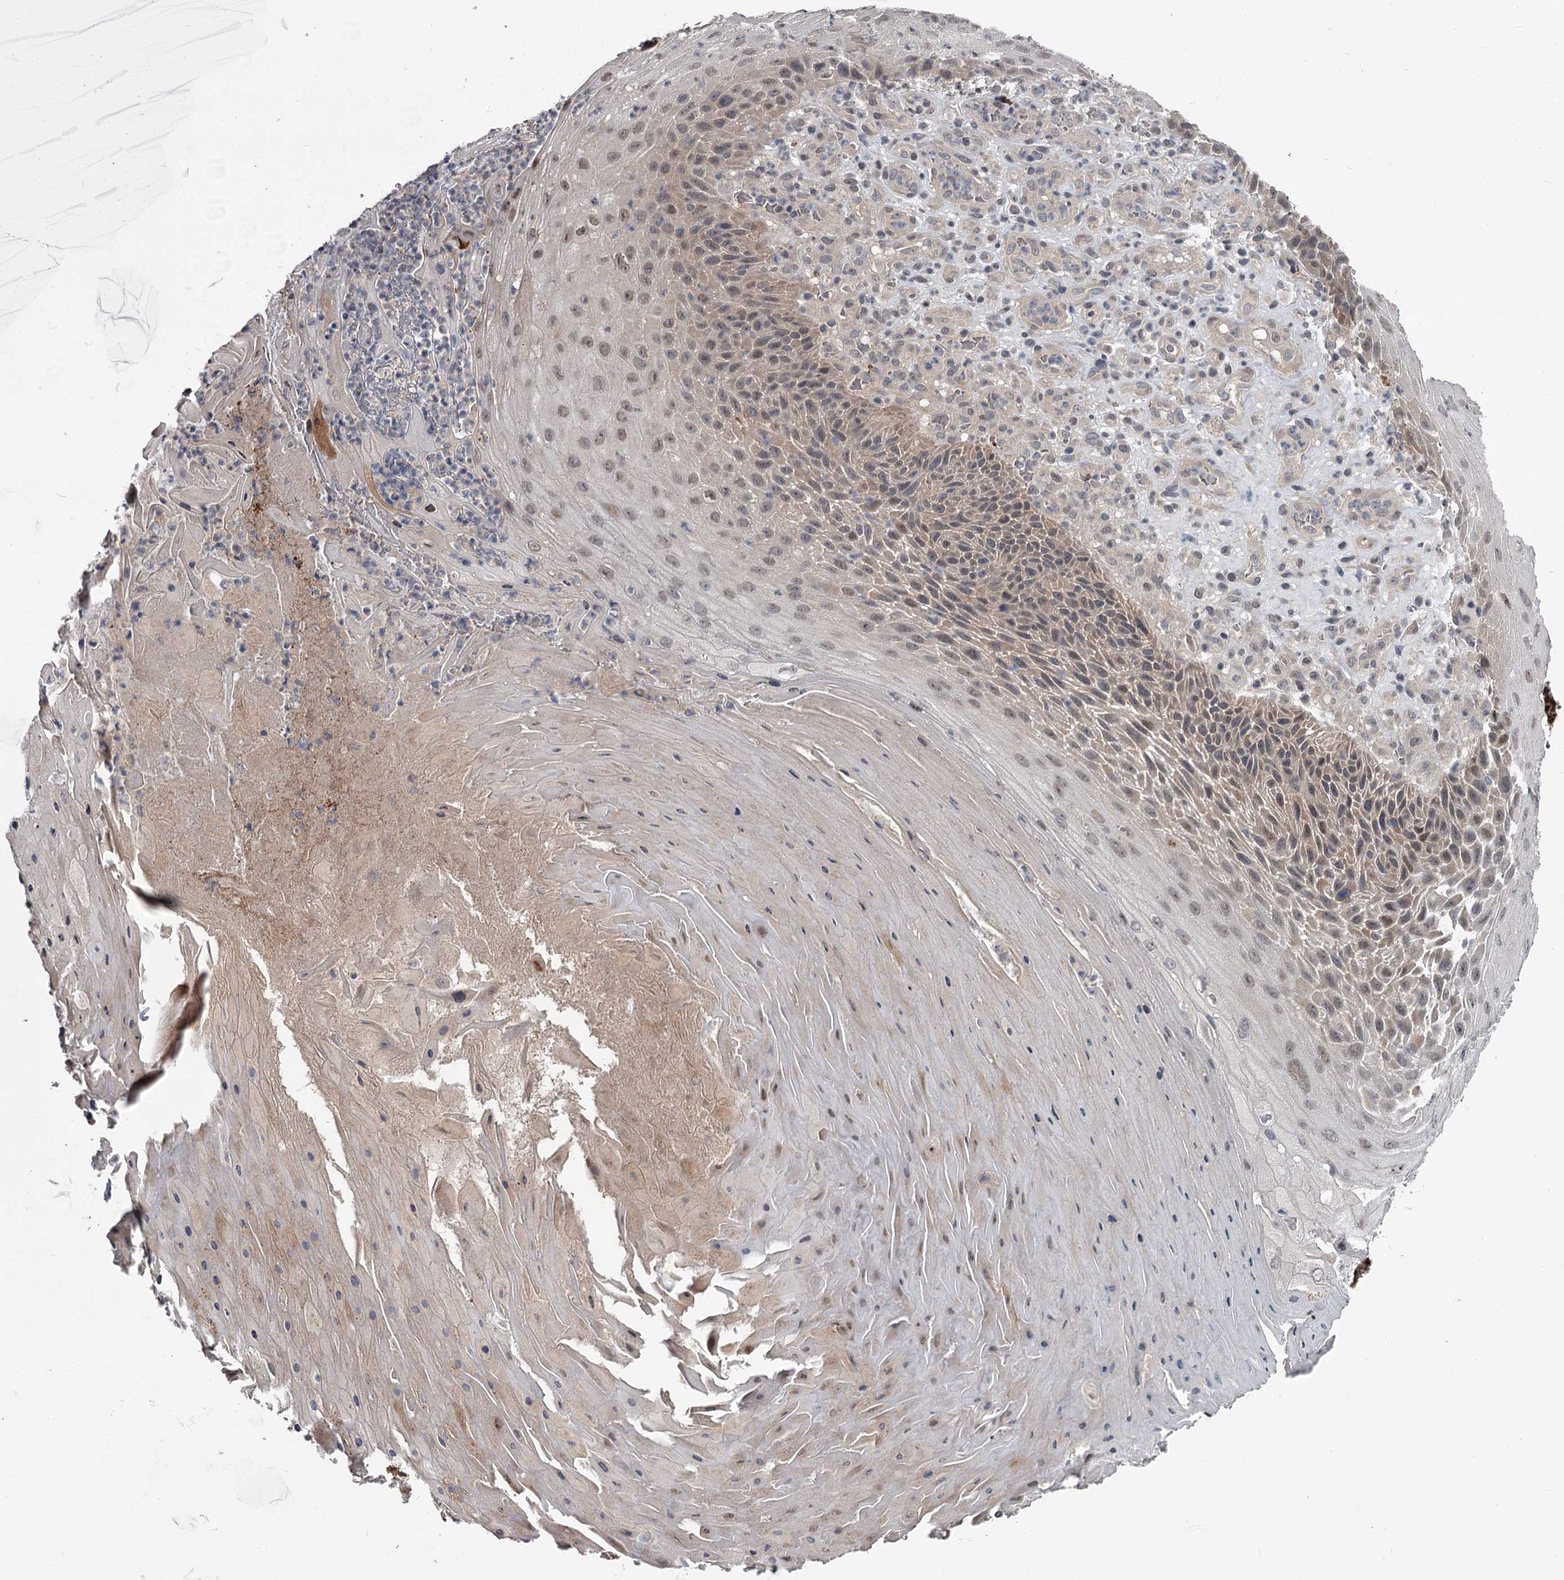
{"staining": {"intensity": "negative", "quantity": "none", "location": "none"}, "tissue": "skin cancer", "cell_type": "Tumor cells", "image_type": "cancer", "snomed": [{"axis": "morphology", "description": "Squamous cell carcinoma, NOS"}, {"axis": "topography", "description": "Skin"}], "caption": "High magnification brightfield microscopy of skin cancer (squamous cell carcinoma) stained with DAB (3,3'-diaminobenzidine) (brown) and counterstained with hematoxylin (blue): tumor cells show no significant positivity.", "gene": "DAO", "patient": {"sex": "female", "age": 88}}